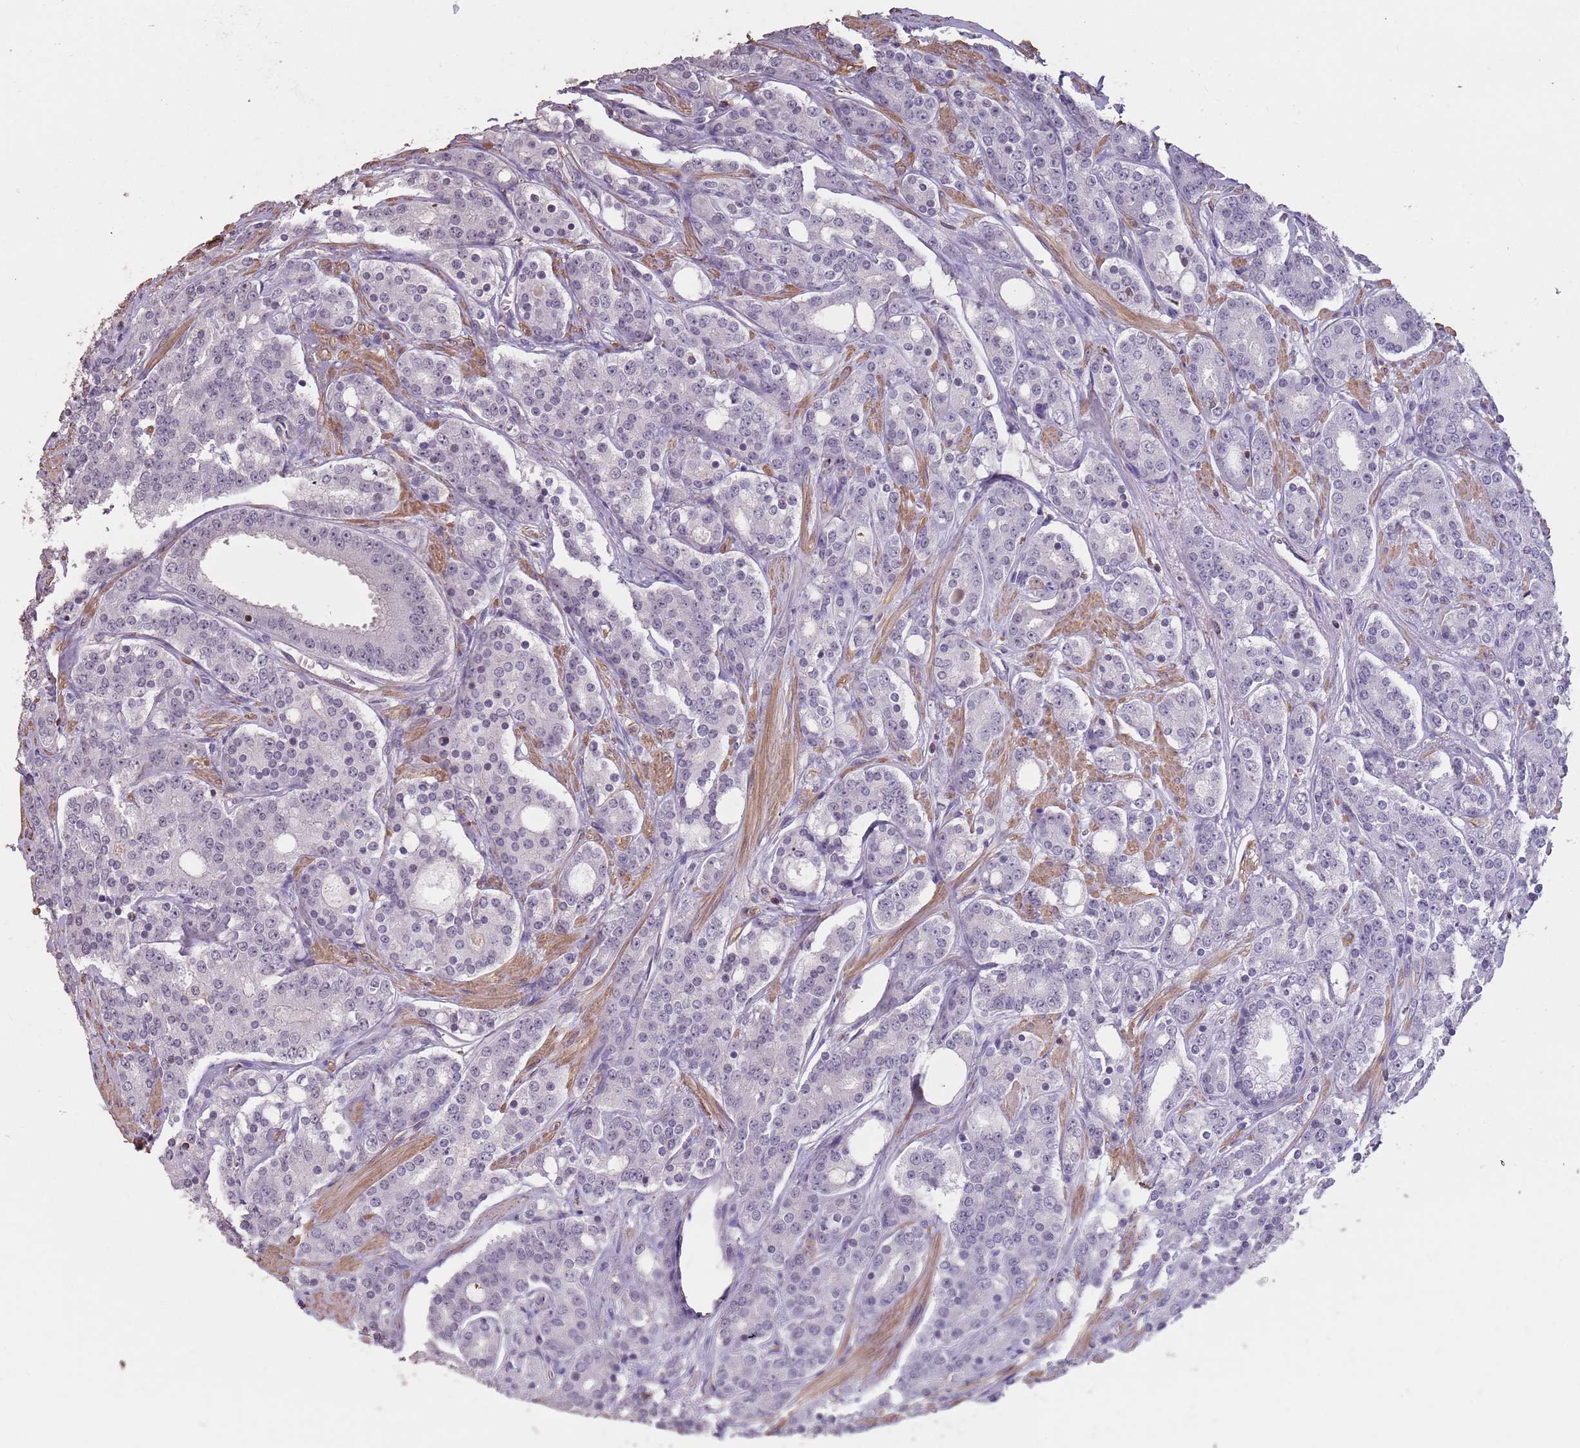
{"staining": {"intensity": "negative", "quantity": "none", "location": "none"}, "tissue": "prostate cancer", "cell_type": "Tumor cells", "image_type": "cancer", "snomed": [{"axis": "morphology", "description": "Adenocarcinoma, High grade"}, {"axis": "topography", "description": "Prostate"}], "caption": "A high-resolution histopathology image shows IHC staining of prostate cancer, which displays no significant staining in tumor cells.", "gene": "SUN5", "patient": {"sex": "male", "age": 62}}